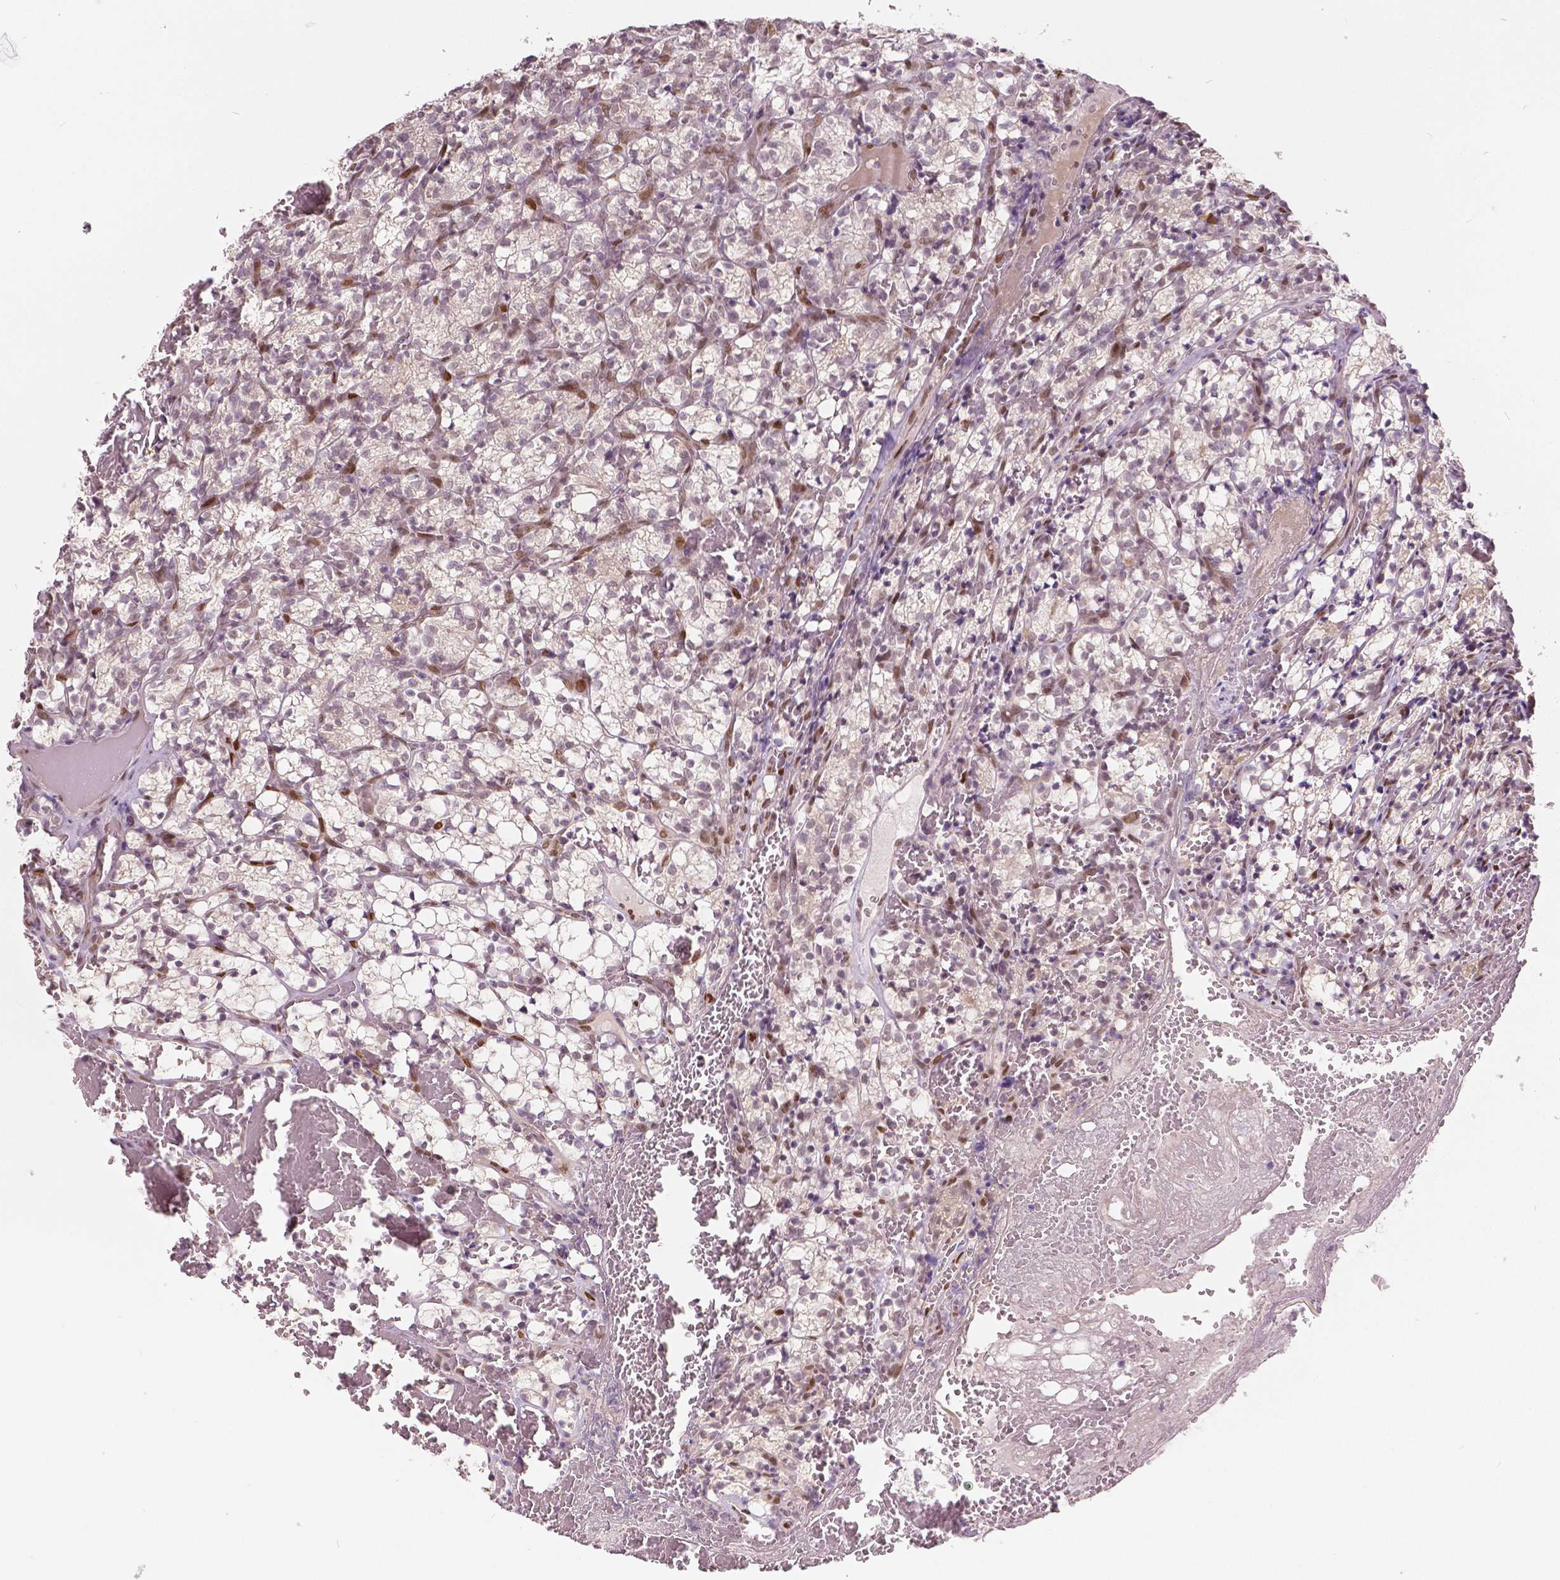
{"staining": {"intensity": "negative", "quantity": "none", "location": "none"}, "tissue": "renal cancer", "cell_type": "Tumor cells", "image_type": "cancer", "snomed": [{"axis": "morphology", "description": "Adenocarcinoma, NOS"}, {"axis": "topography", "description": "Kidney"}], "caption": "IHC of human renal cancer shows no positivity in tumor cells.", "gene": "HMBOX1", "patient": {"sex": "female", "age": 69}}